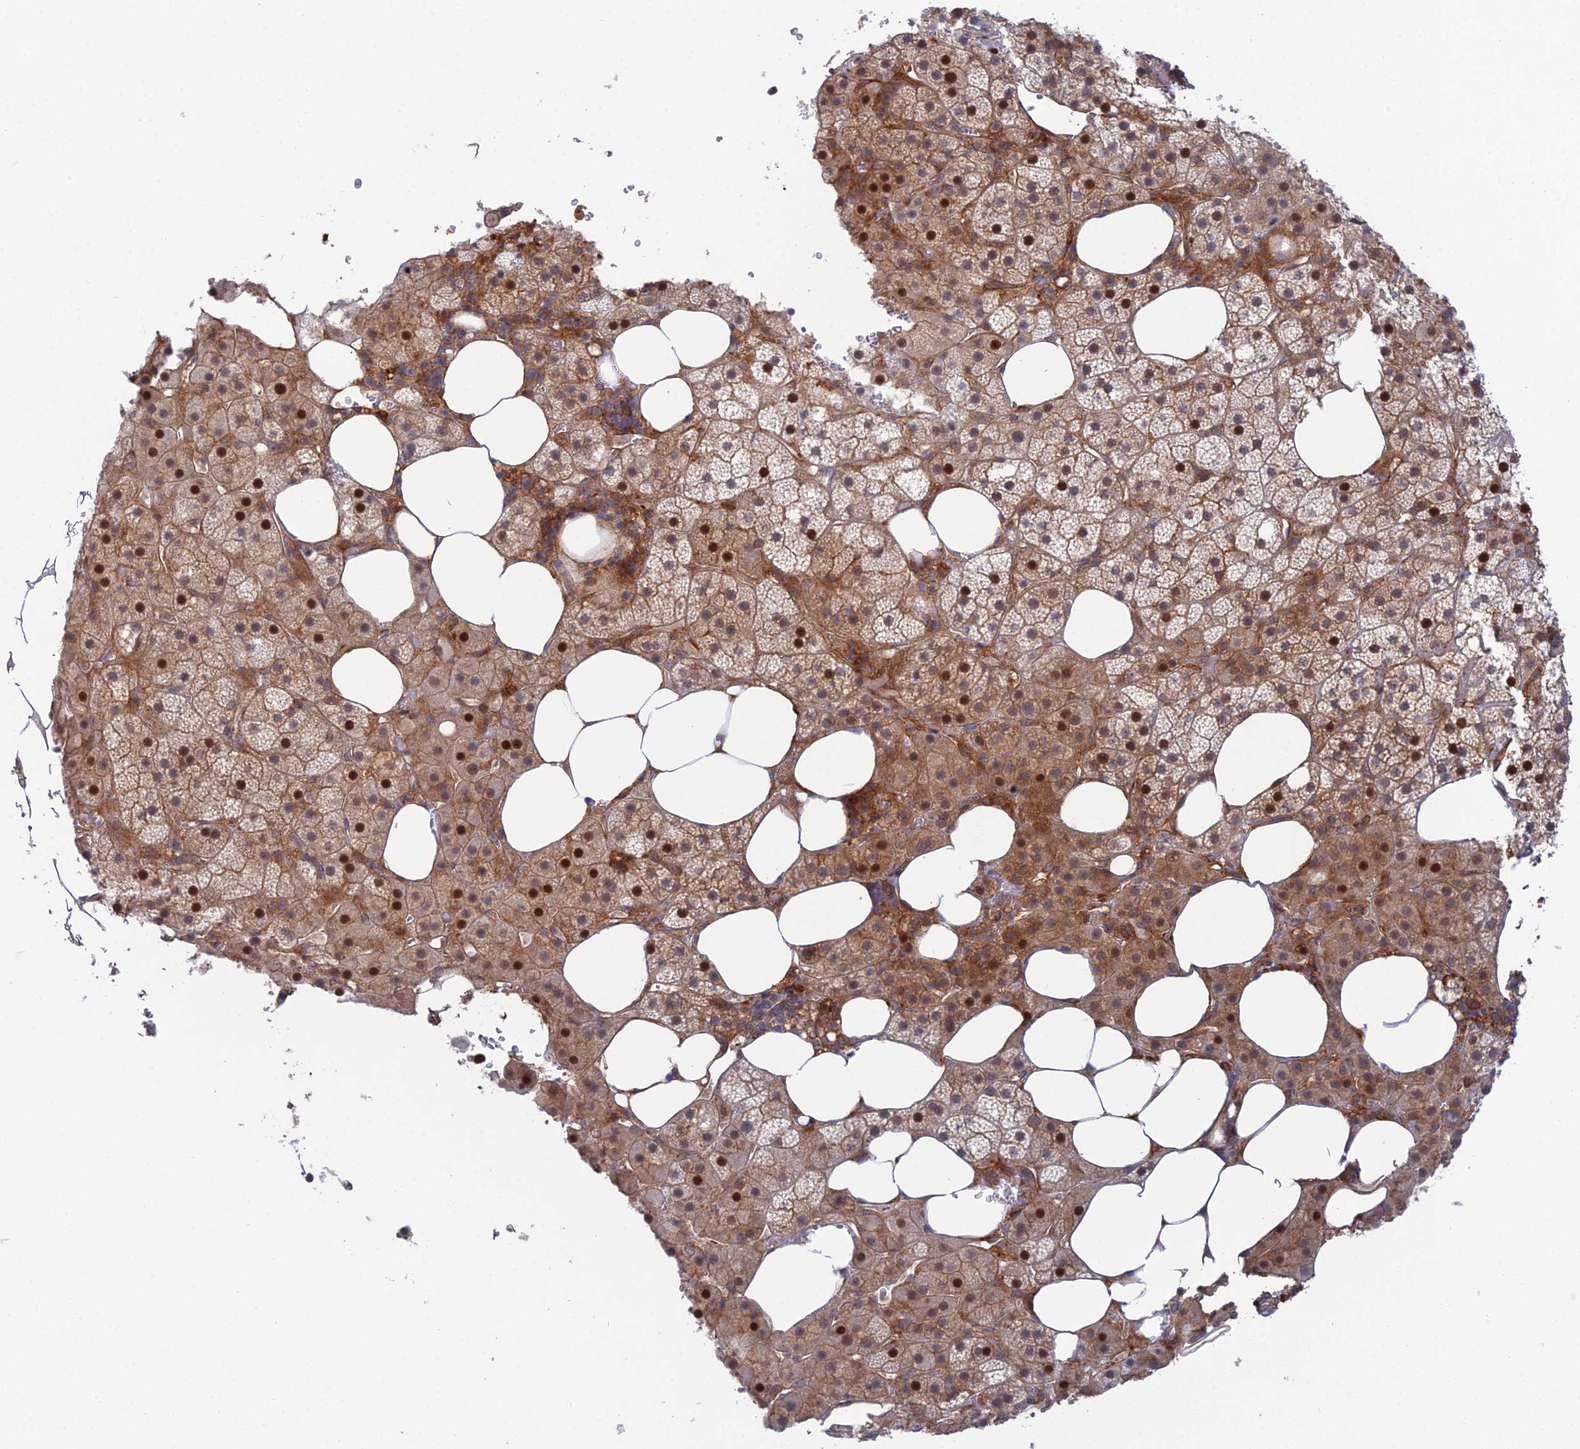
{"staining": {"intensity": "strong", "quantity": "25%-75%", "location": "cytoplasmic/membranous,nuclear"}, "tissue": "adrenal gland", "cell_type": "Glandular cells", "image_type": "normal", "snomed": [{"axis": "morphology", "description": "Normal tissue, NOS"}, {"axis": "topography", "description": "Adrenal gland"}], "caption": "Immunohistochemistry (IHC) of benign human adrenal gland shows high levels of strong cytoplasmic/membranous,nuclear staining in approximately 25%-75% of glandular cells. Nuclei are stained in blue.", "gene": "ABHD1", "patient": {"sex": "female", "age": 59}}